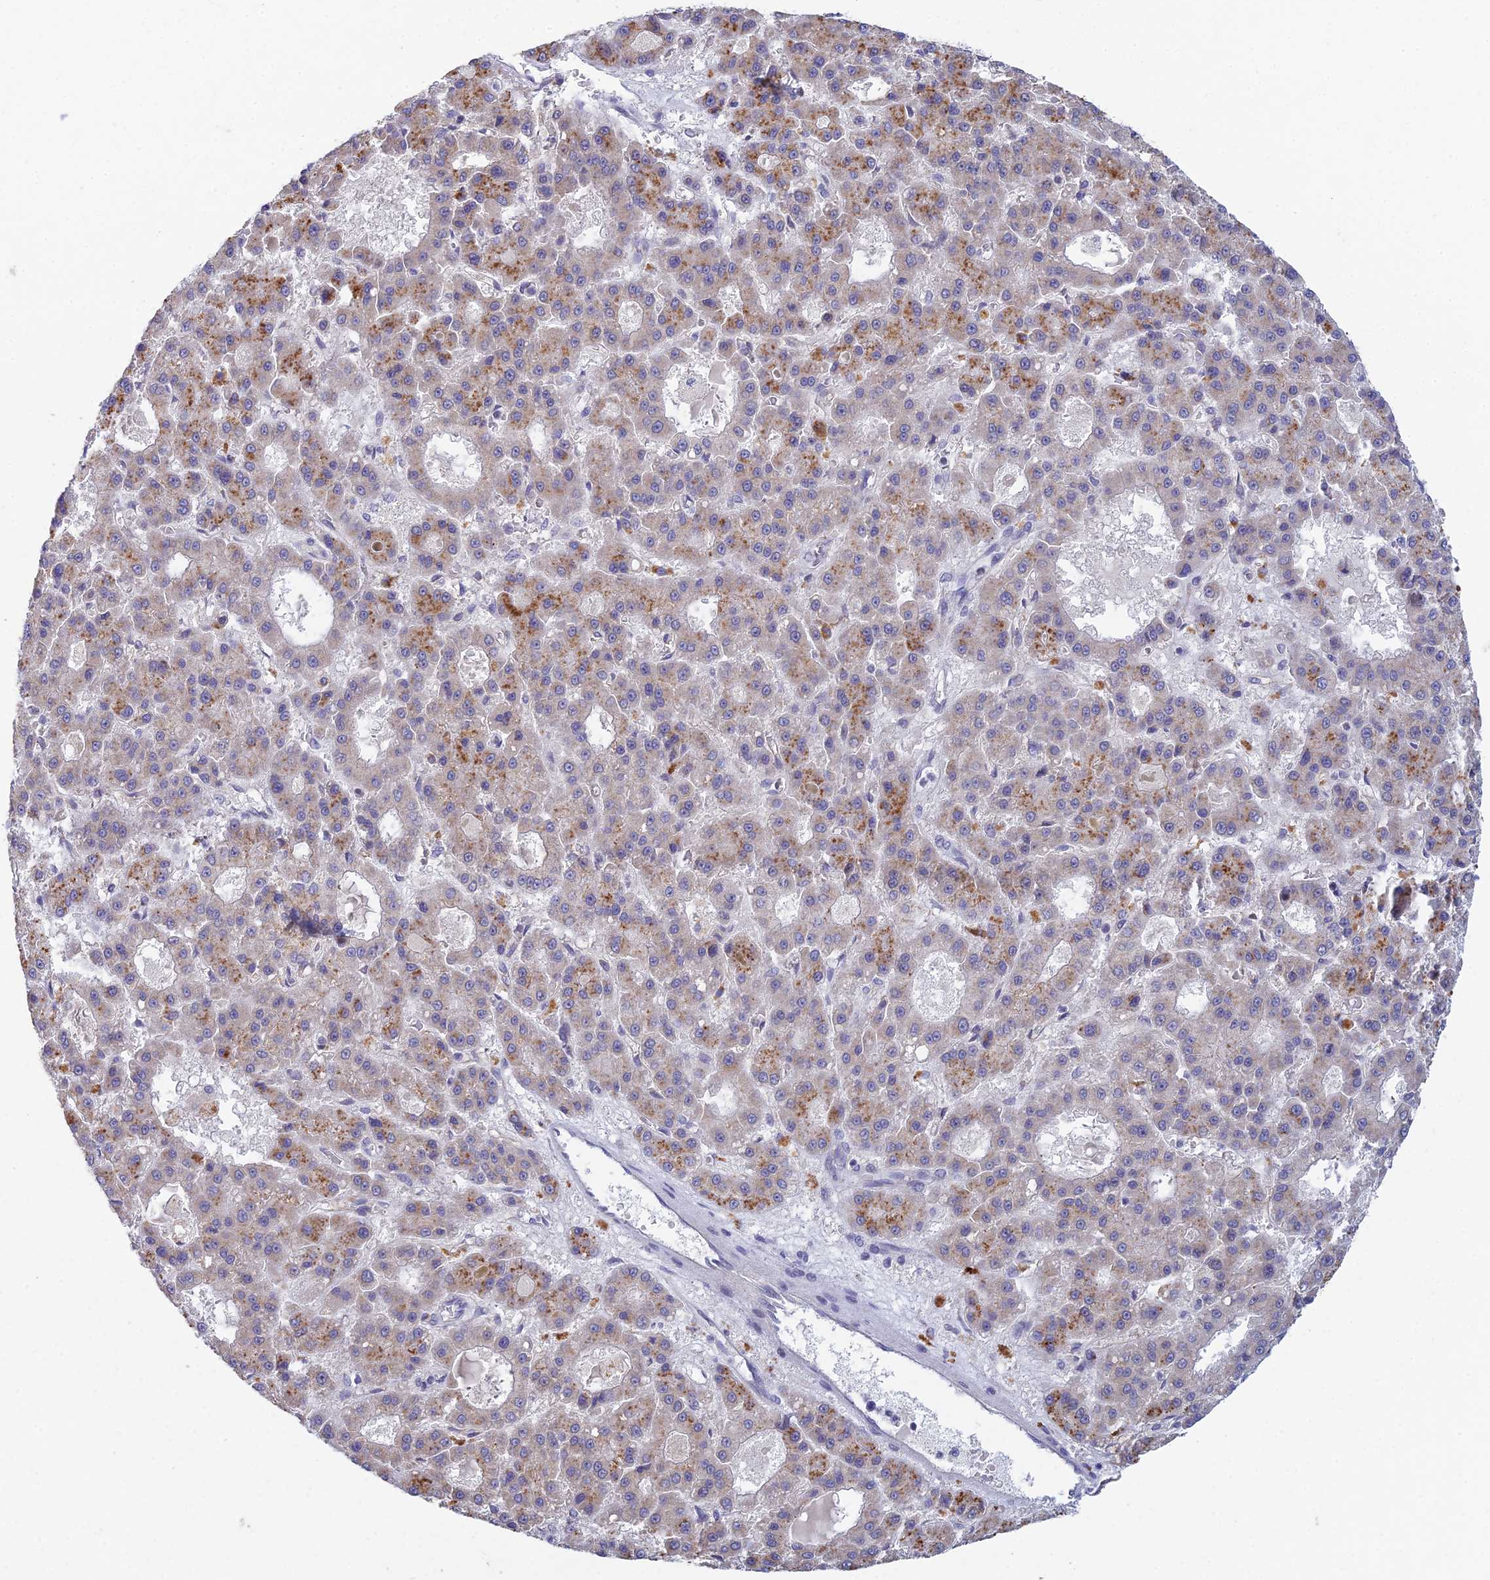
{"staining": {"intensity": "moderate", "quantity": "25%-75%", "location": "cytoplasmic/membranous"}, "tissue": "liver cancer", "cell_type": "Tumor cells", "image_type": "cancer", "snomed": [{"axis": "morphology", "description": "Carcinoma, Hepatocellular, NOS"}, {"axis": "topography", "description": "Liver"}], "caption": "Immunohistochemical staining of liver hepatocellular carcinoma demonstrates medium levels of moderate cytoplasmic/membranous protein expression in about 25%-75% of tumor cells. The protein of interest is shown in brown color, while the nuclei are stained blue.", "gene": "METTL26", "patient": {"sex": "male", "age": 70}}